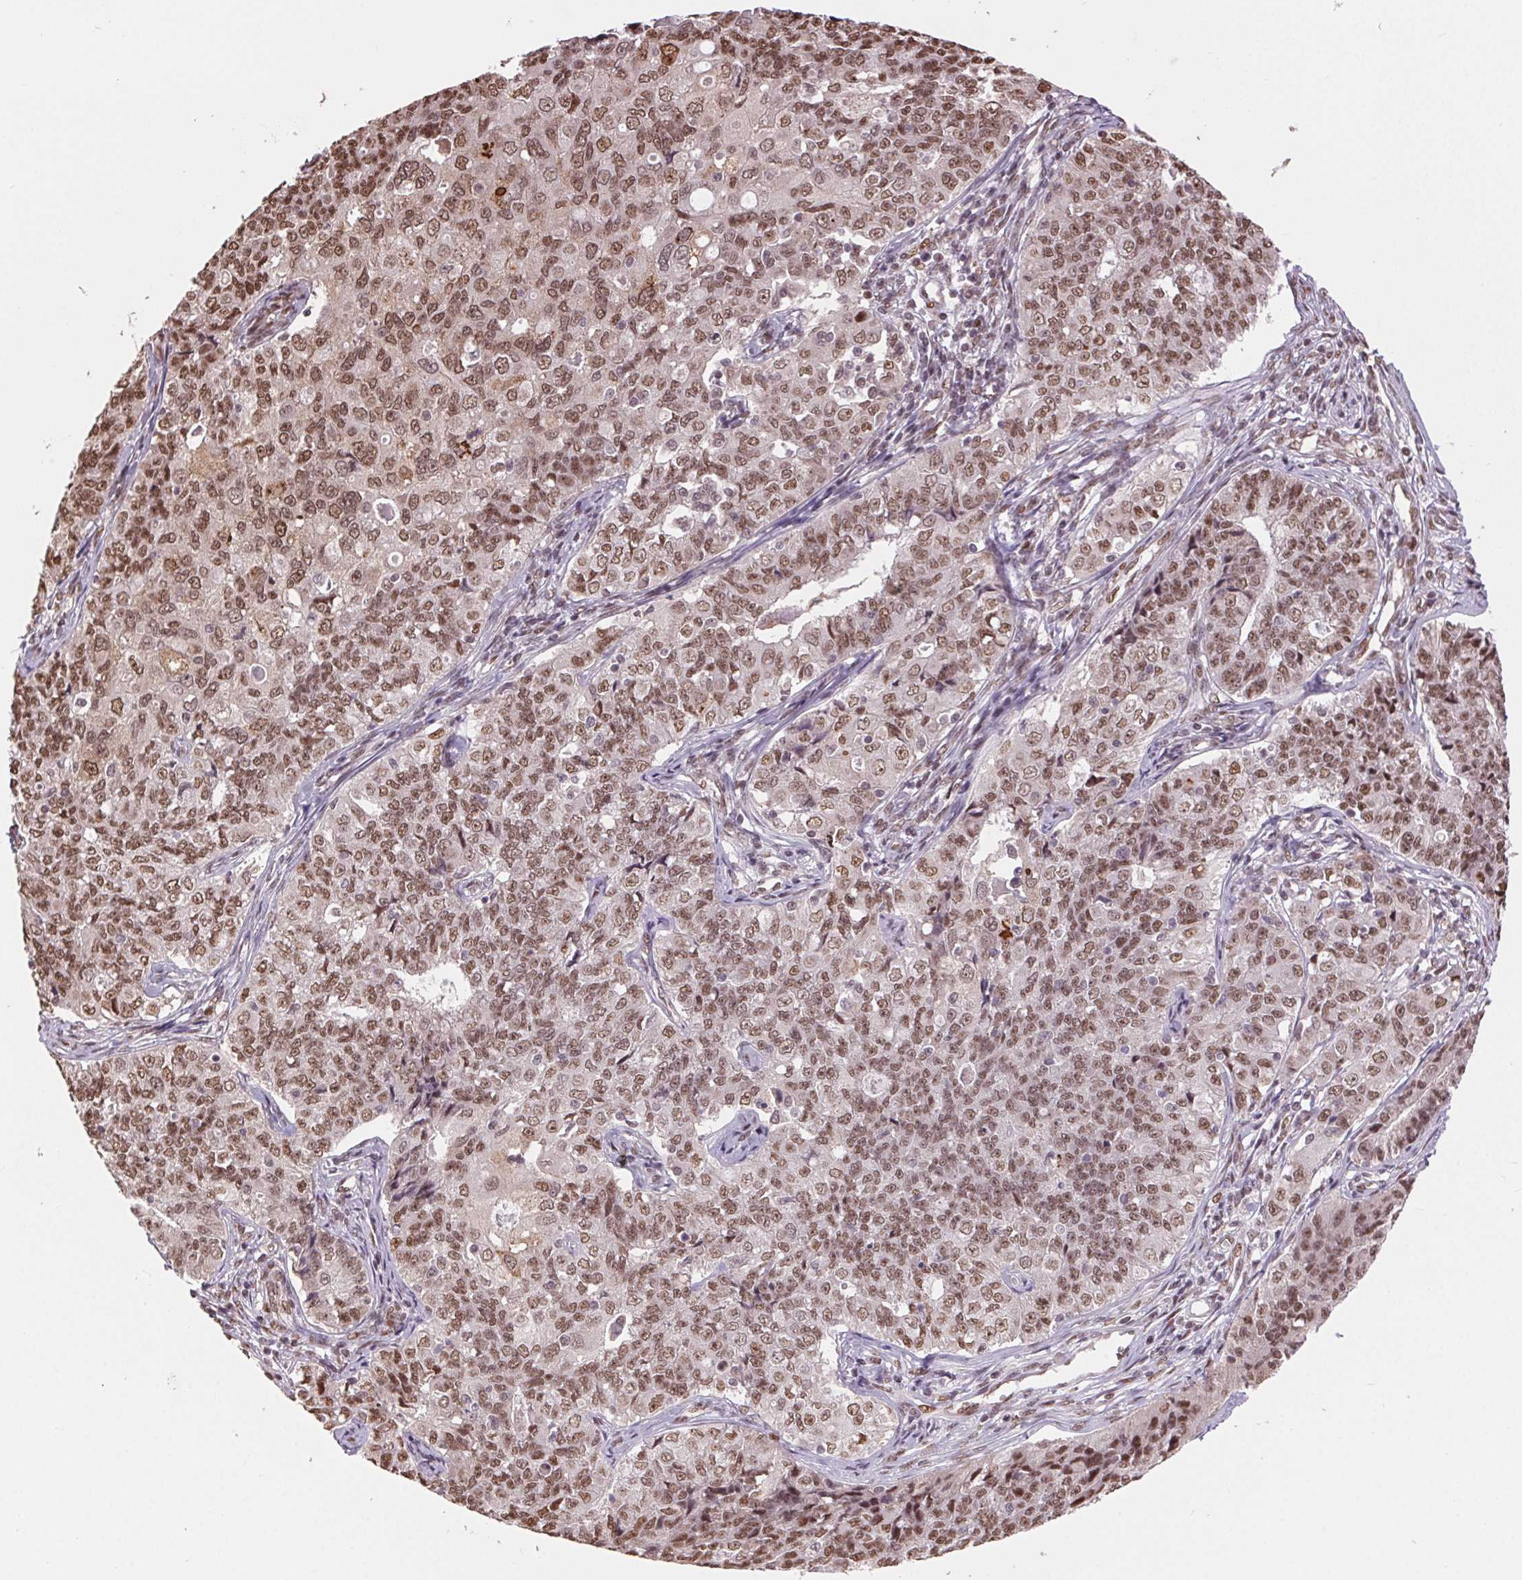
{"staining": {"intensity": "moderate", "quantity": ">75%", "location": "nuclear"}, "tissue": "endometrial cancer", "cell_type": "Tumor cells", "image_type": "cancer", "snomed": [{"axis": "morphology", "description": "Adenocarcinoma, NOS"}, {"axis": "topography", "description": "Endometrium"}], "caption": "The histopathology image demonstrates staining of endometrial cancer (adenocarcinoma), revealing moderate nuclear protein staining (brown color) within tumor cells.", "gene": "RAD23A", "patient": {"sex": "female", "age": 43}}